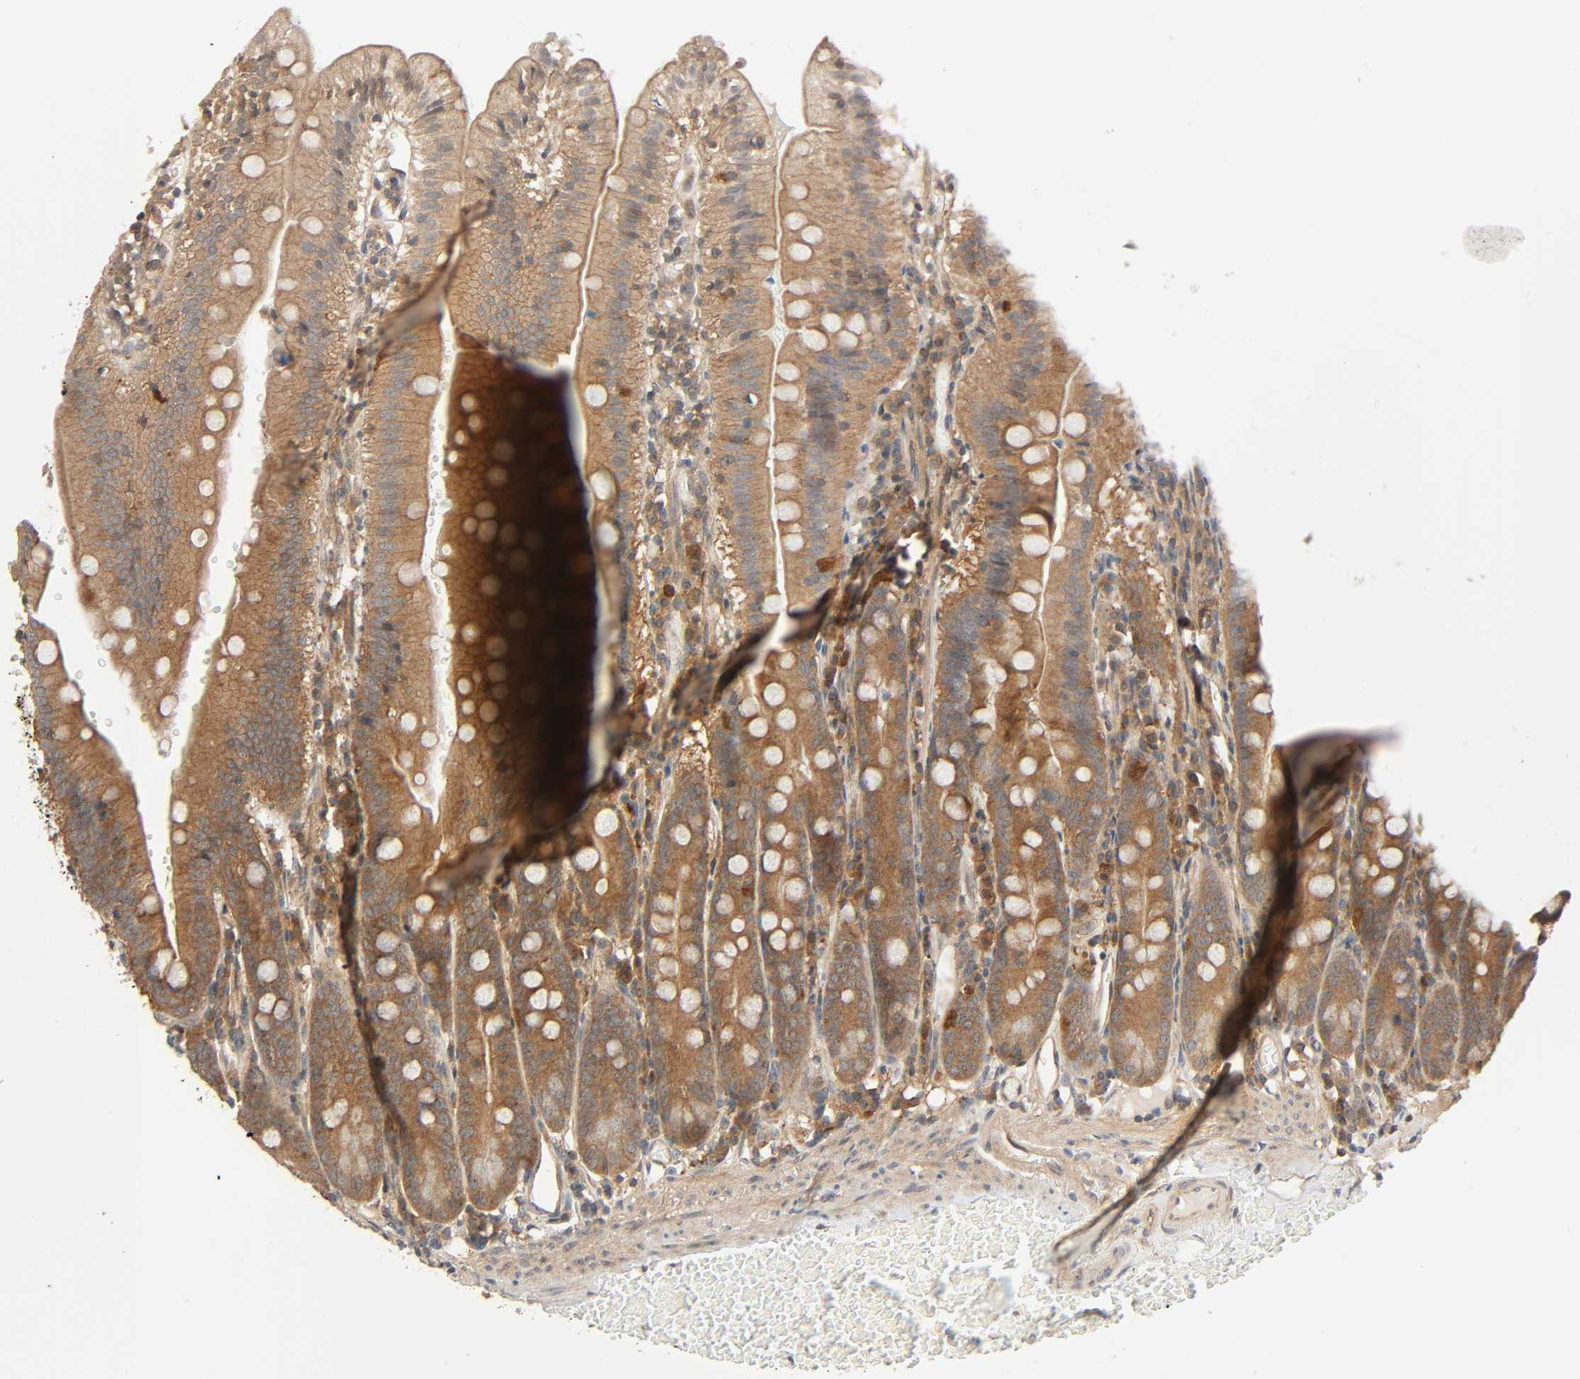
{"staining": {"intensity": "moderate", "quantity": ">75%", "location": "cytoplasmic/membranous,nuclear"}, "tissue": "small intestine", "cell_type": "Glandular cells", "image_type": "normal", "snomed": [{"axis": "morphology", "description": "Normal tissue, NOS"}, {"axis": "topography", "description": "Small intestine"}], "caption": "DAB immunohistochemical staining of benign human small intestine shows moderate cytoplasmic/membranous,nuclear protein staining in approximately >75% of glandular cells. (DAB (3,3'-diaminobenzidine) IHC with brightfield microscopy, high magnification).", "gene": "PPP2R1B", "patient": {"sex": "male", "age": 71}}